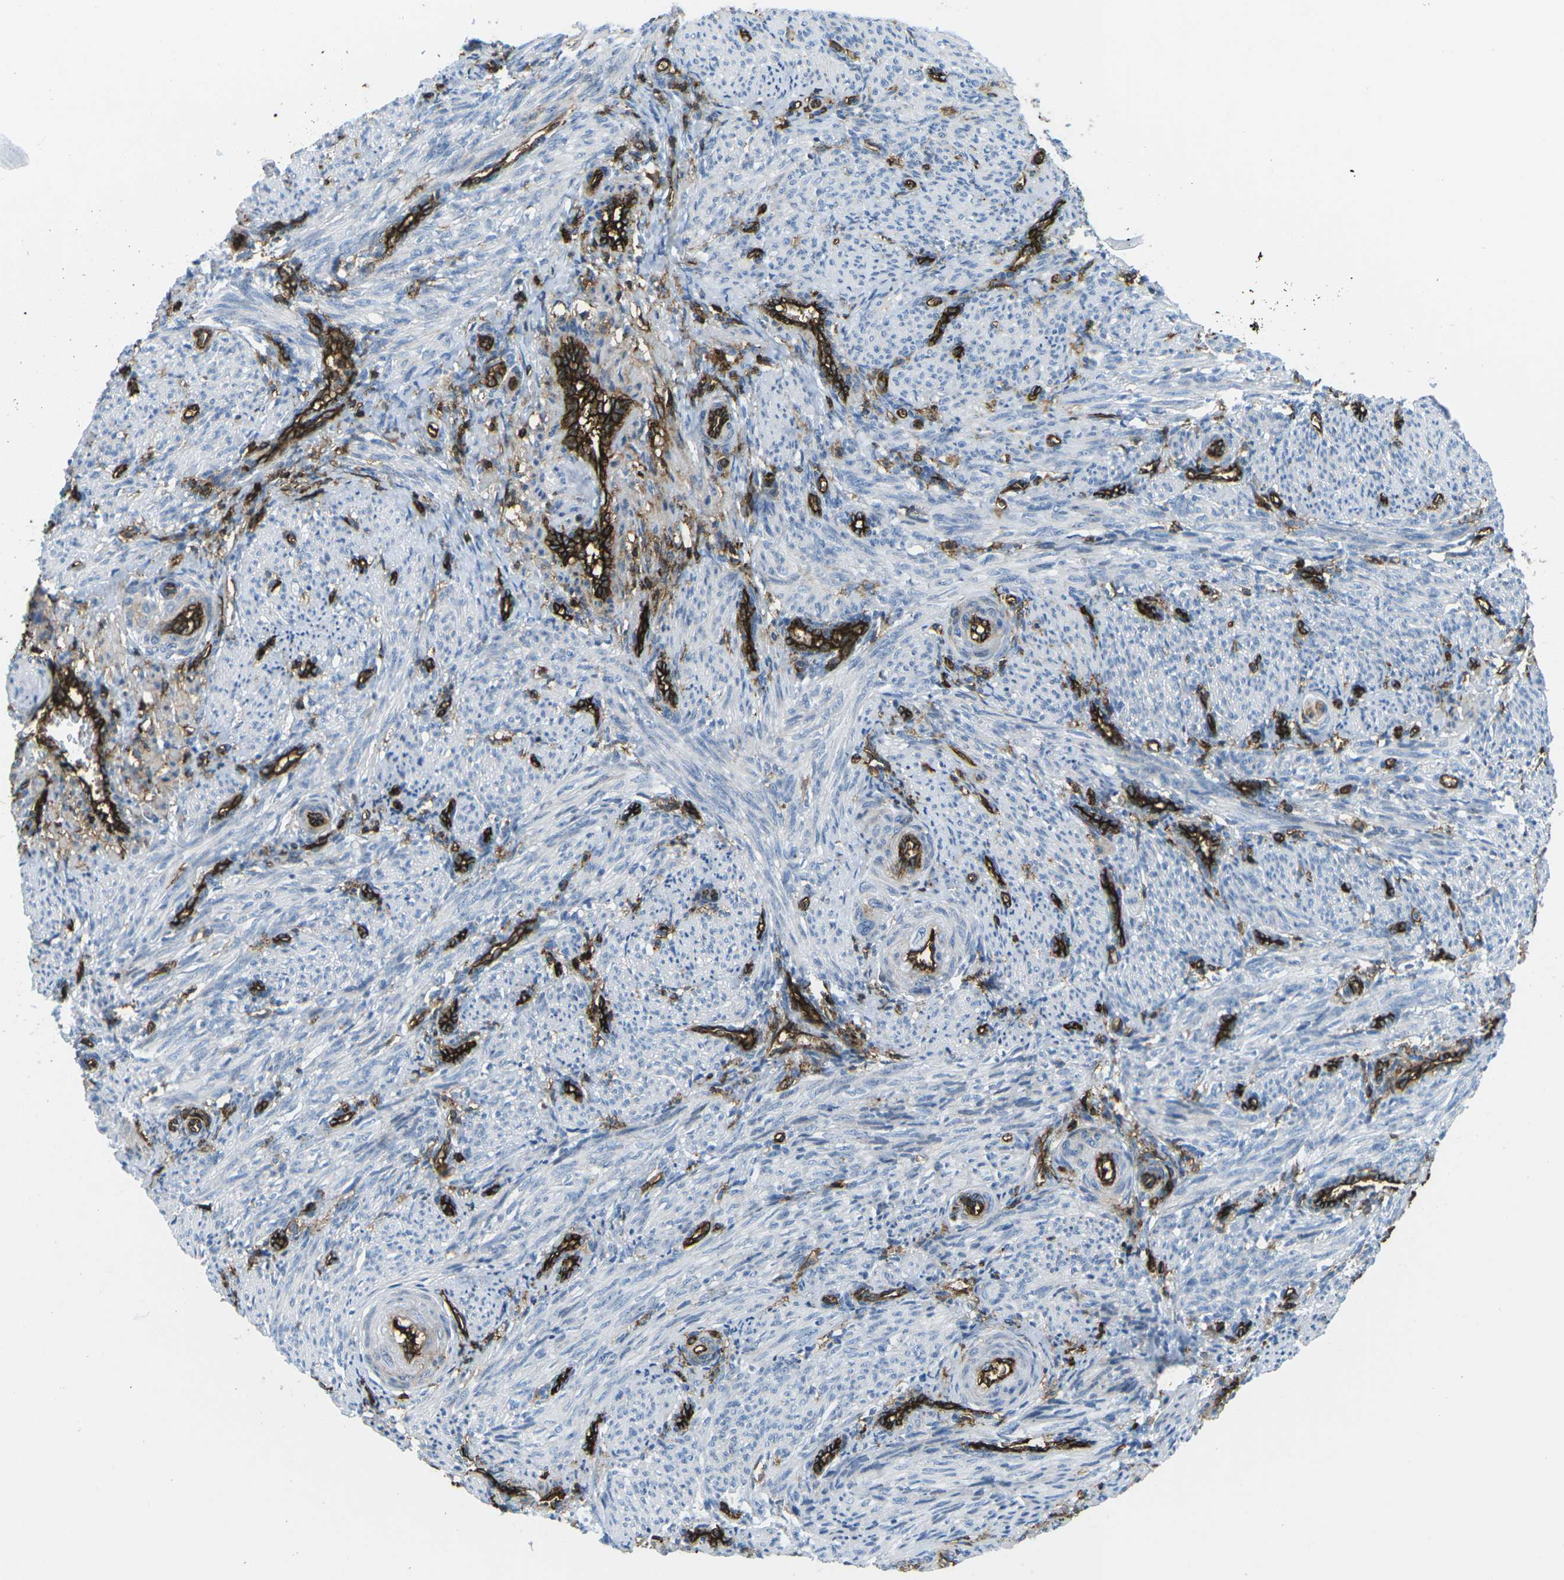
{"staining": {"intensity": "negative", "quantity": "none", "location": "none"}, "tissue": "smooth muscle", "cell_type": "Smooth muscle cells", "image_type": "normal", "snomed": [{"axis": "morphology", "description": "Normal tissue, NOS"}, {"axis": "topography", "description": "Endometrium"}], "caption": "An IHC histopathology image of unremarkable smooth muscle is shown. There is no staining in smooth muscle cells of smooth muscle. Nuclei are stained in blue.", "gene": "HLA", "patient": {"sex": "female", "age": 33}}